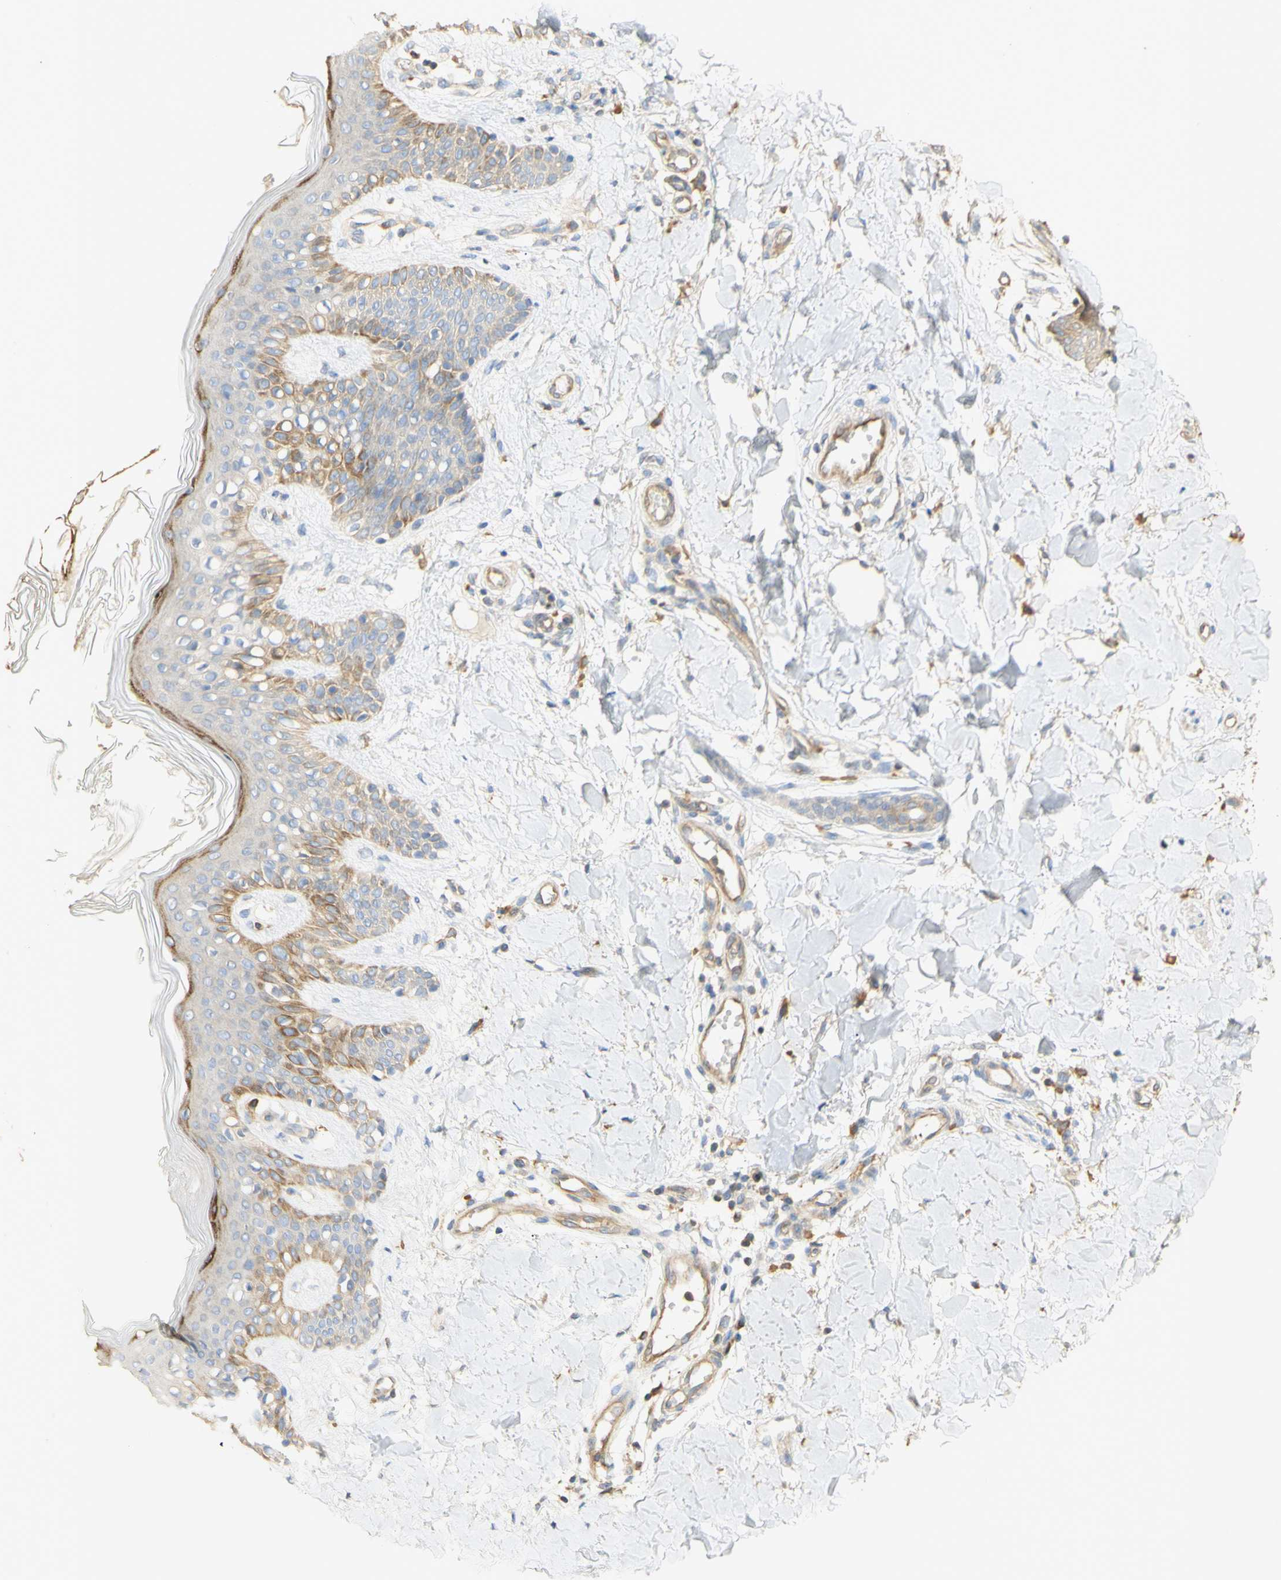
{"staining": {"intensity": "moderate", "quantity": "25%-75%", "location": "cytoplasmic/membranous"}, "tissue": "skin", "cell_type": "Fibroblasts", "image_type": "normal", "snomed": [{"axis": "morphology", "description": "Normal tissue, NOS"}, {"axis": "topography", "description": "Skin"}], "caption": "This is a histology image of immunohistochemistry (IHC) staining of unremarkable skin, which shows moderate expression in the cytoplasmic/membranous of fibroblasts.", "gene": "KCNE4", "patient": {"sex": "male", "age": 16}}